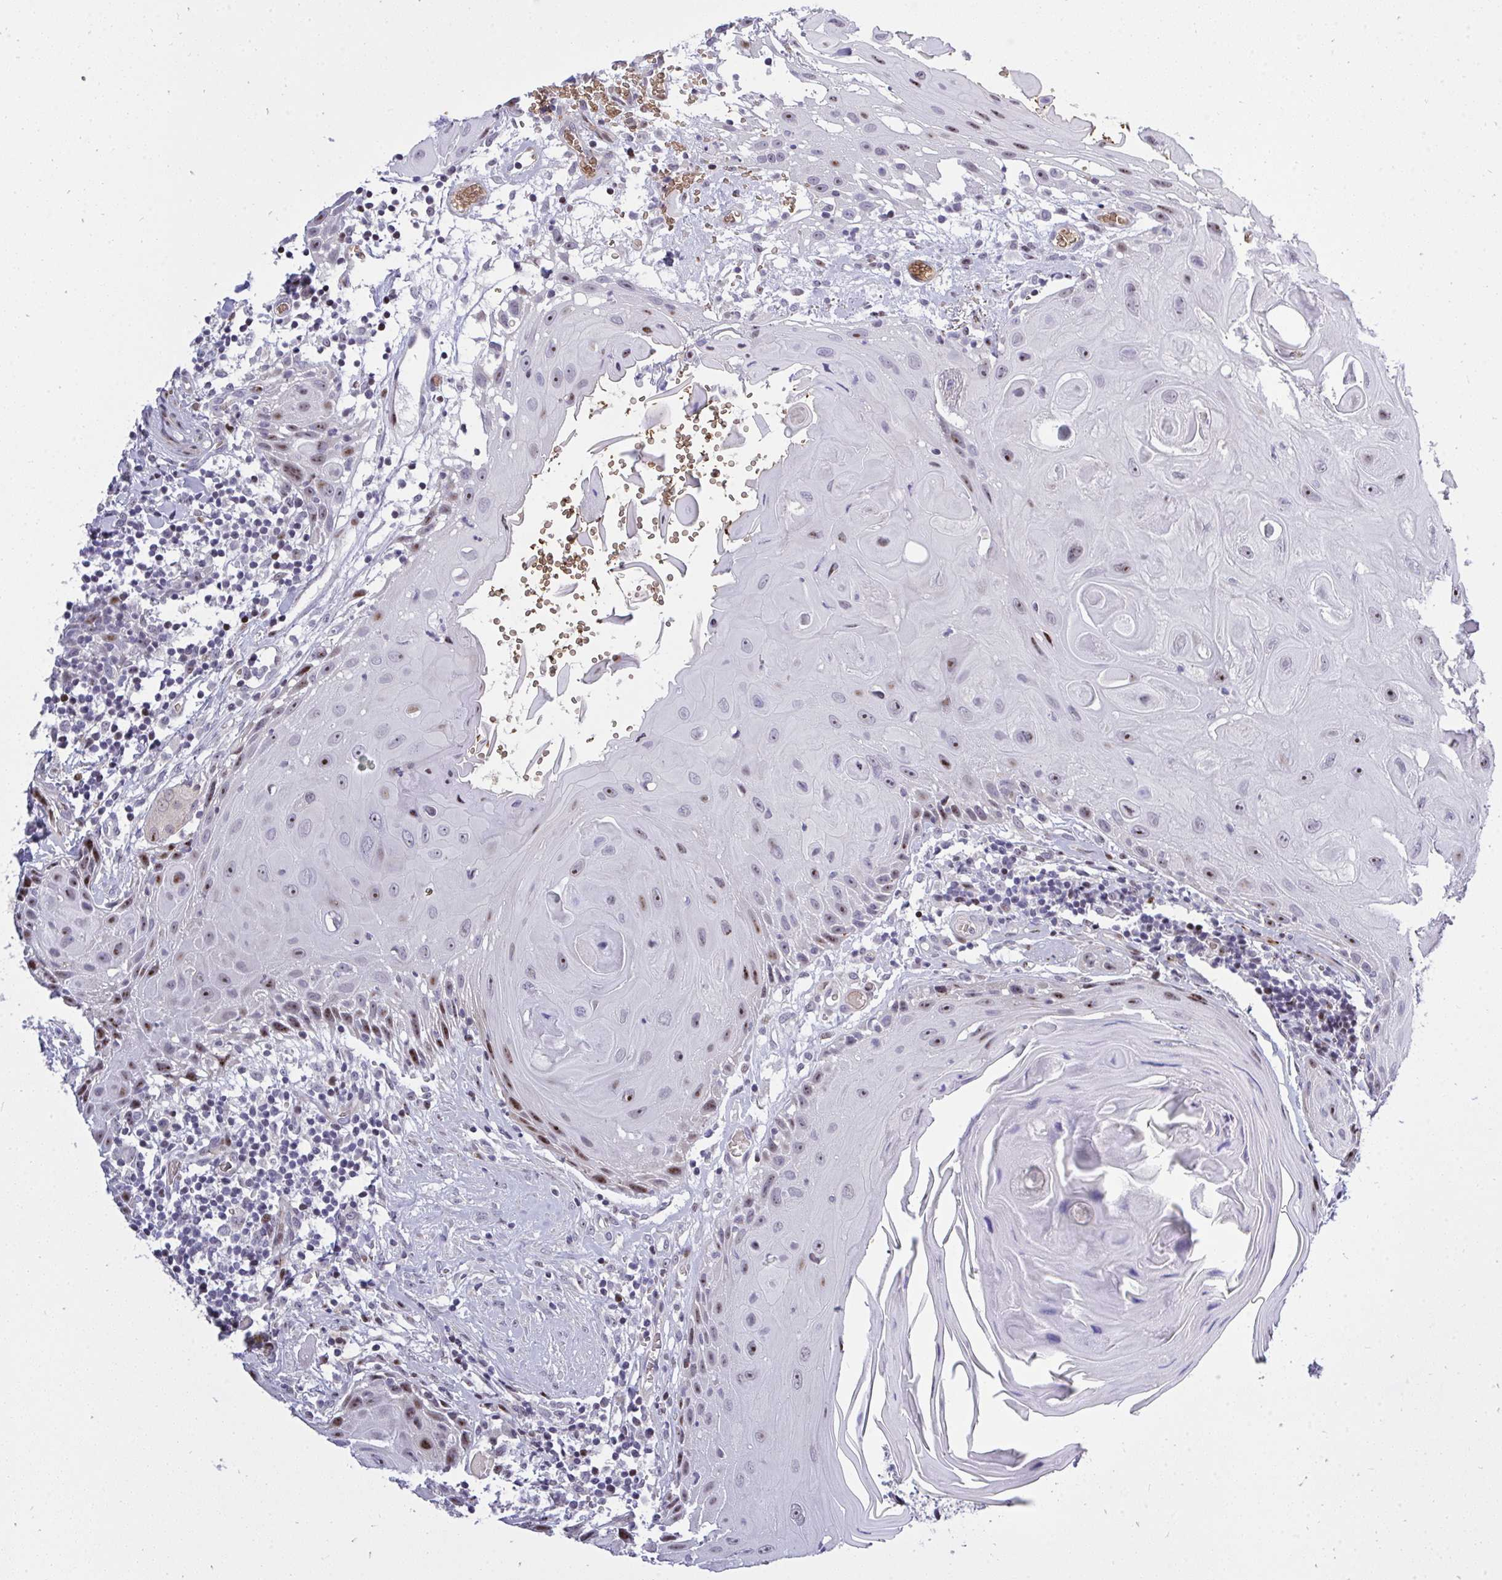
{"staining": {"intensity": "moderate", "quantity": "25%-75%", "location": "nuclear"}, "tissue": "head and neck cancer", "cell_type": "Tumor cells", "image_type": "cancer", "snomed": [{"axis": "morphology", "description": "Squamous cell carcinoma, NOS"}, {"axis": "topography", "description": "Oral tissue"}, {"axis": "topography", "description": "Head-Neck"}], "caption": "The immunohistochemical stain highlights moderate nuclear expression in tumor cells of head and neck cancer tissue.", "gene": "PLPPR3", "patient": {"sex": "male", "age": 49}}